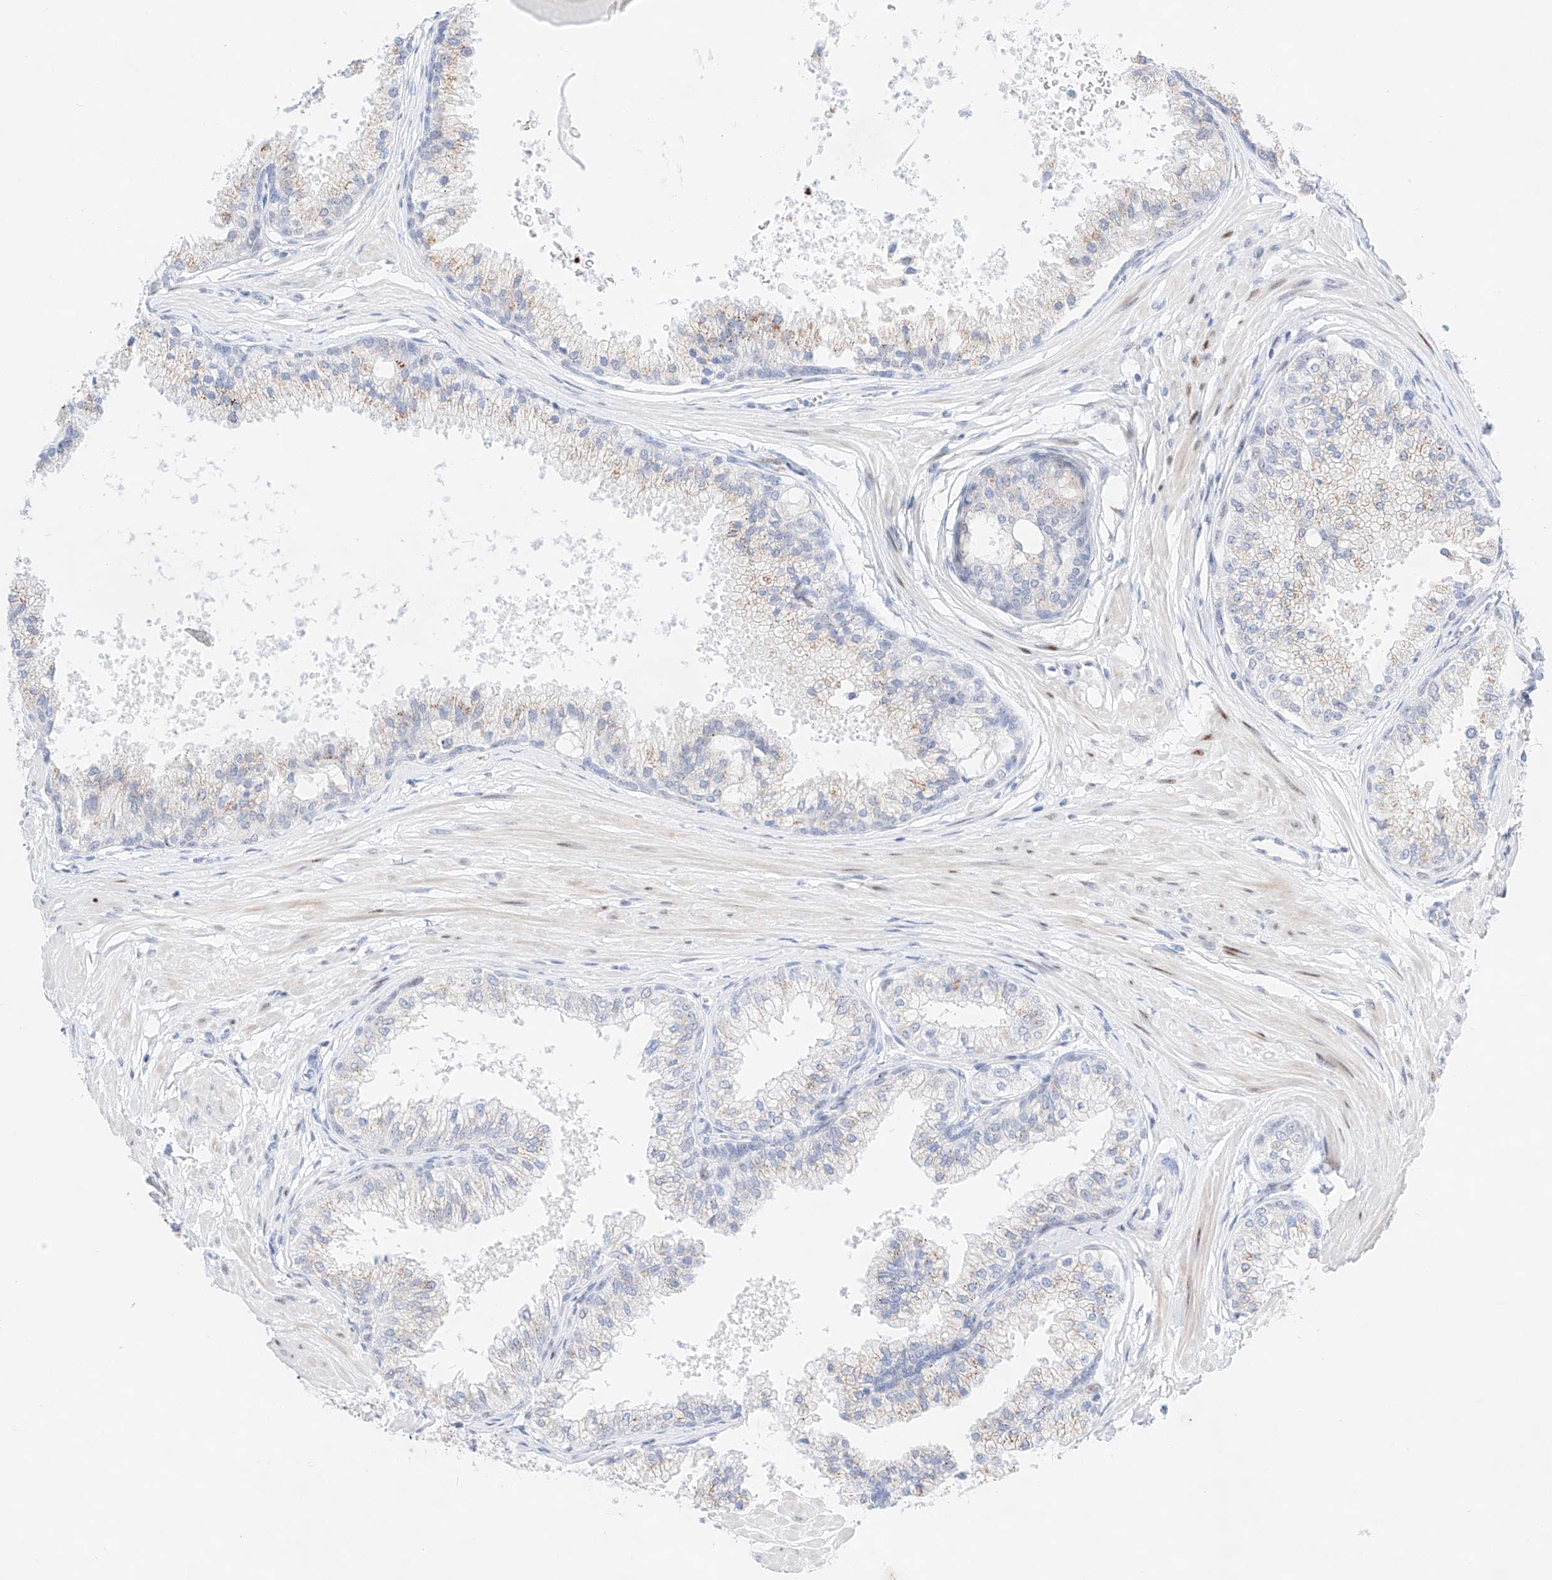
{"staining": {"intensity": "weak", "quantity": "<25%", "location": "cytoplasmic/membranous"}, "tissue": "prostate", "cell_type": "Glandular cells", "image_type": "normal", "snomed": [{"axis": "morphology", "description": "Normal tissue, NOS"}, {"axis": "topography", "description": "Prostate"}], "caption": "A high-resolution photomicrograph shows IHC staining of benign prostate, which displays no significant expression in glandular cells.", "gene": "NT5C3B", "patient": {"sex": "male", "age": 48}}